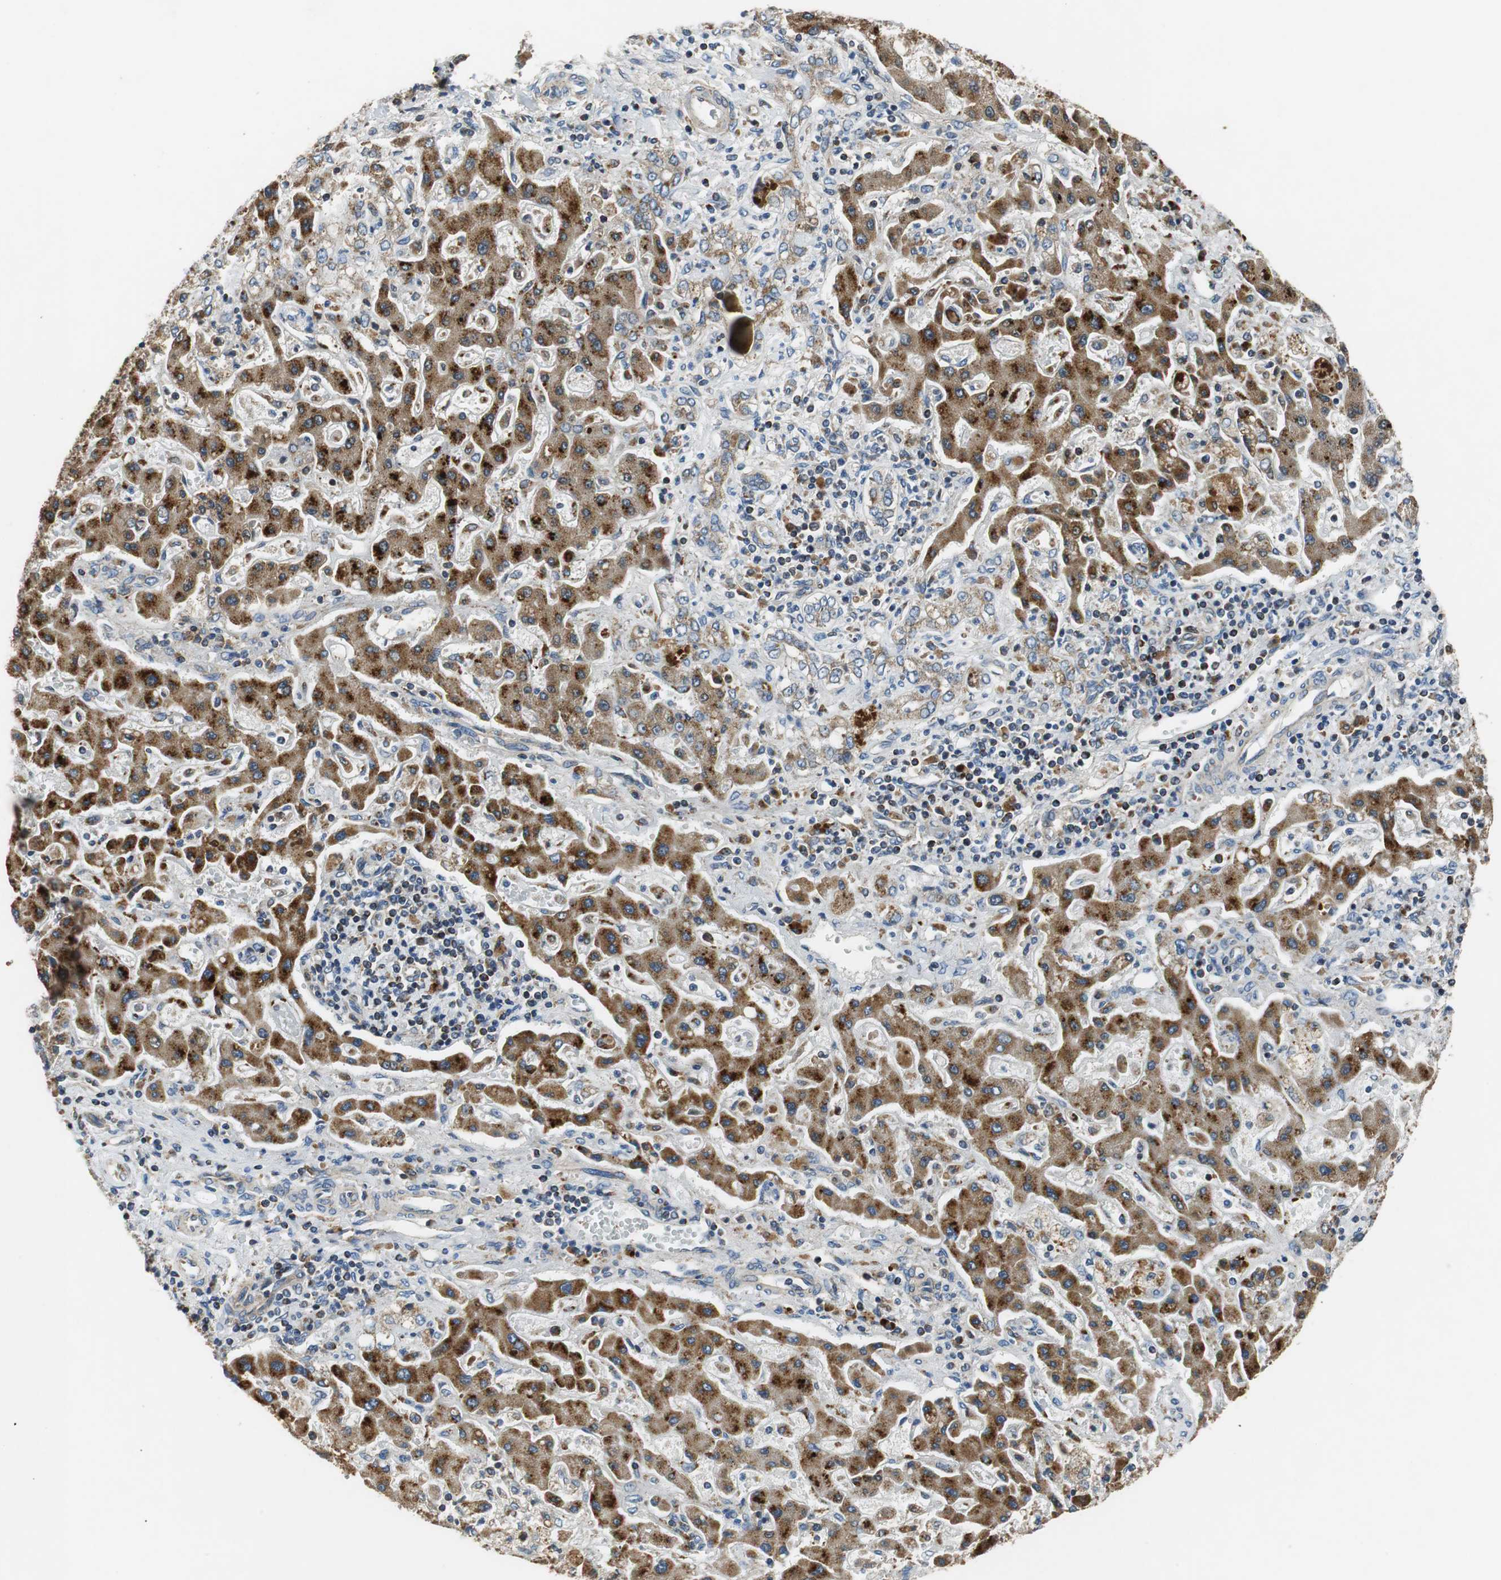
{"staining": {"intensity": "moderate", "quantity": ">75%", "location": "cytoplasmic/membranous"}, "tissue": "liver cancer", "cell_type": "Tumor cells", "image_type": "cancer", "snomed": [{"axis": "morphology", "description": "Cholangiocarcinoma"}, {"axis": "topography", "description": "Liver"}], "caption": "Protein analysis of liver cancer tissue shows moderate cytoplasmic/membranous expression in approximately >75% of tumor cells.", "gene": "GSTK1", "patient": {"sex": "male", "age": 50}}